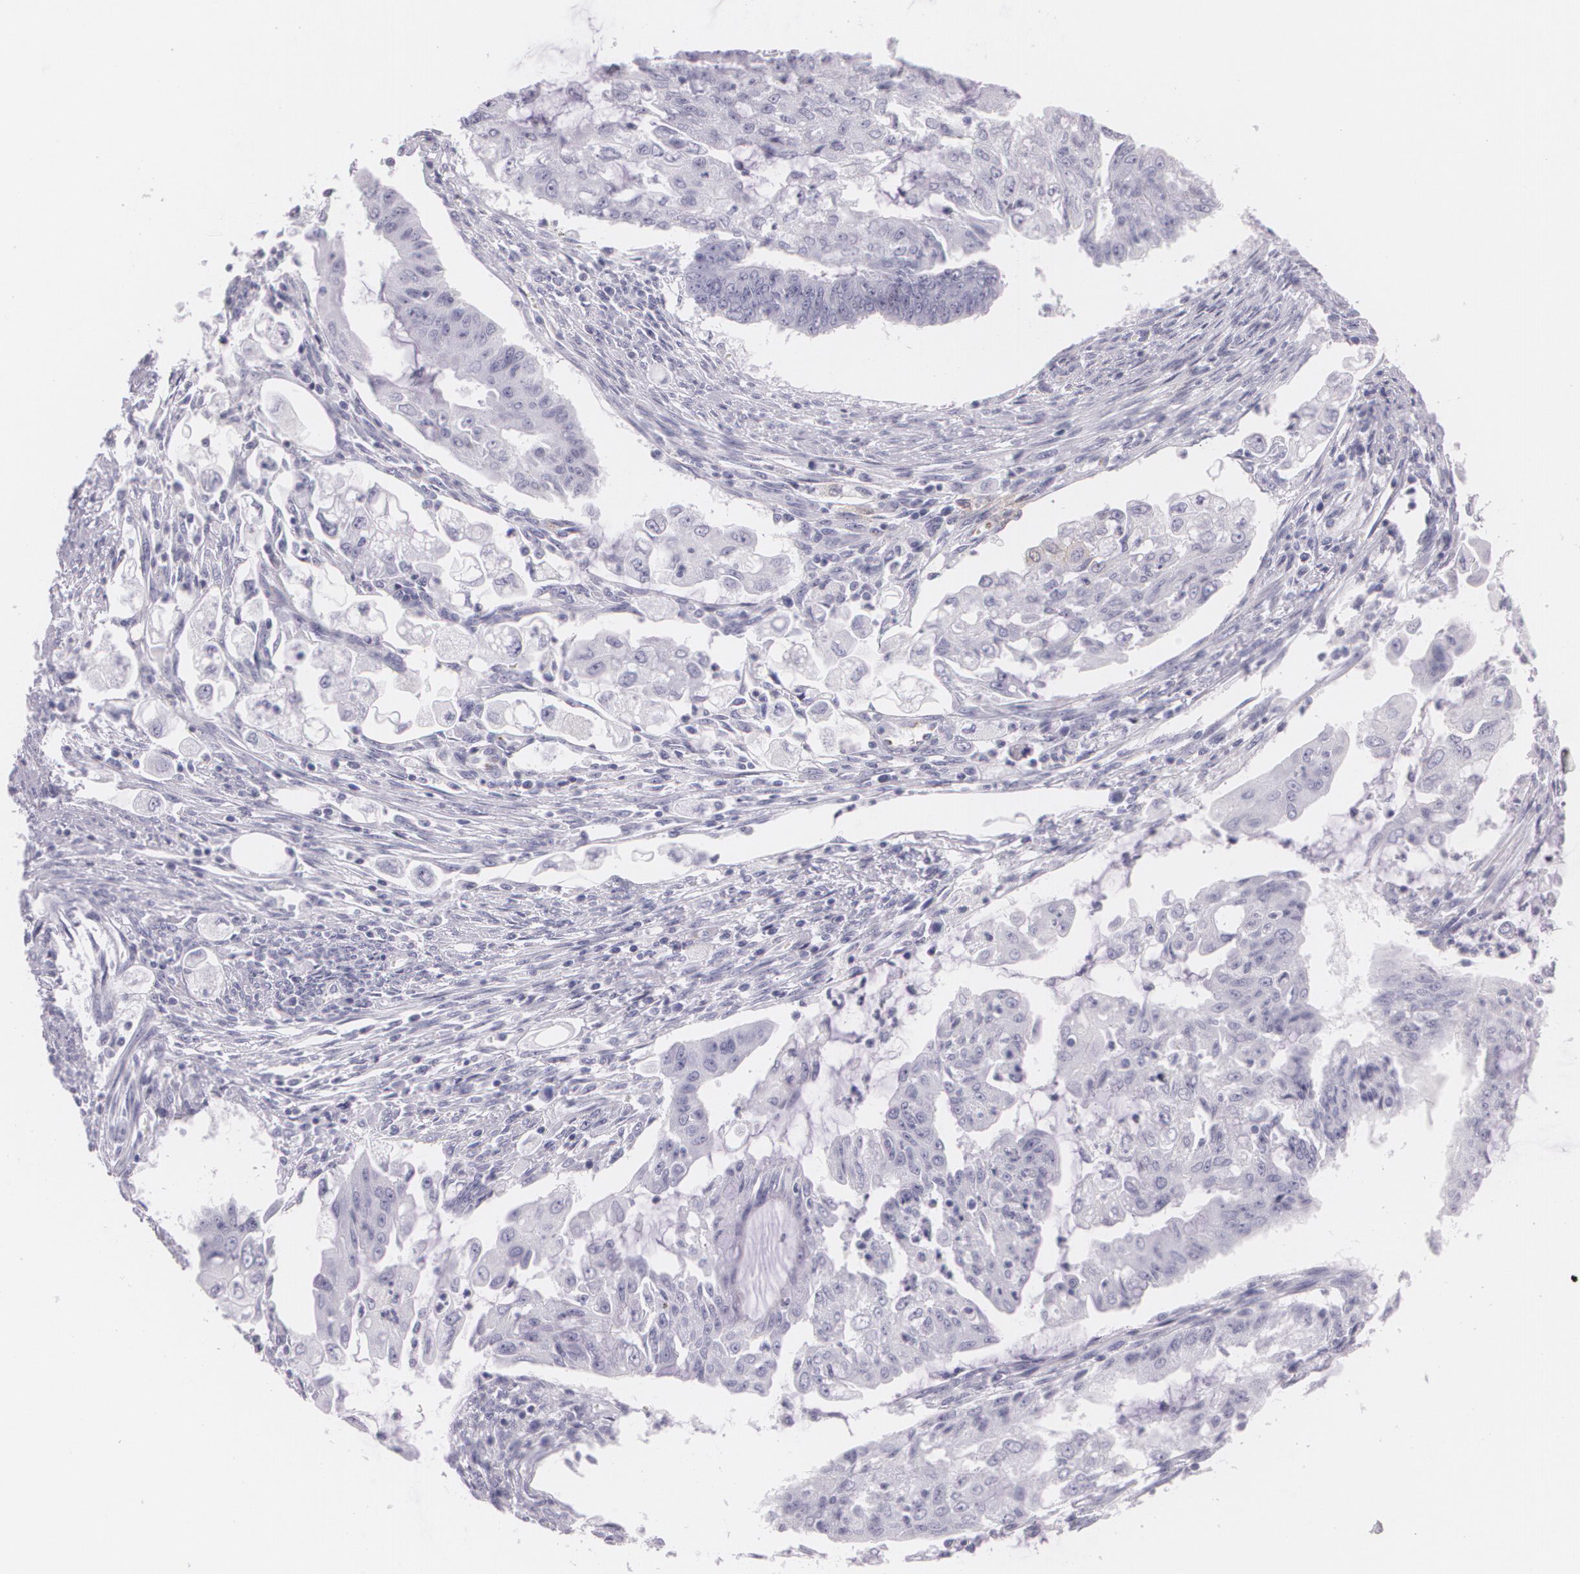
{"staining": {"intensity": "moderate", "quantity": "<25%", "location": "cytoplasmic/membranous"}, "tissue": "endometrial cancer", "cell_type": "Tumor cells", "image_type": "cancer", "snomed": [{"axis": "morphology", "description": "Adenocarcinoma, NOS"}, {"axis": "topography", "description": "Endometrium"}], "caption": "Endometrial cancer stained for a protein (brown) displays moderate cytoplasmic/membranous positive expression in approximately <25% of tumor cells.", "gene": "DLG4", "patient": {"sex": "female", "age": 75}}